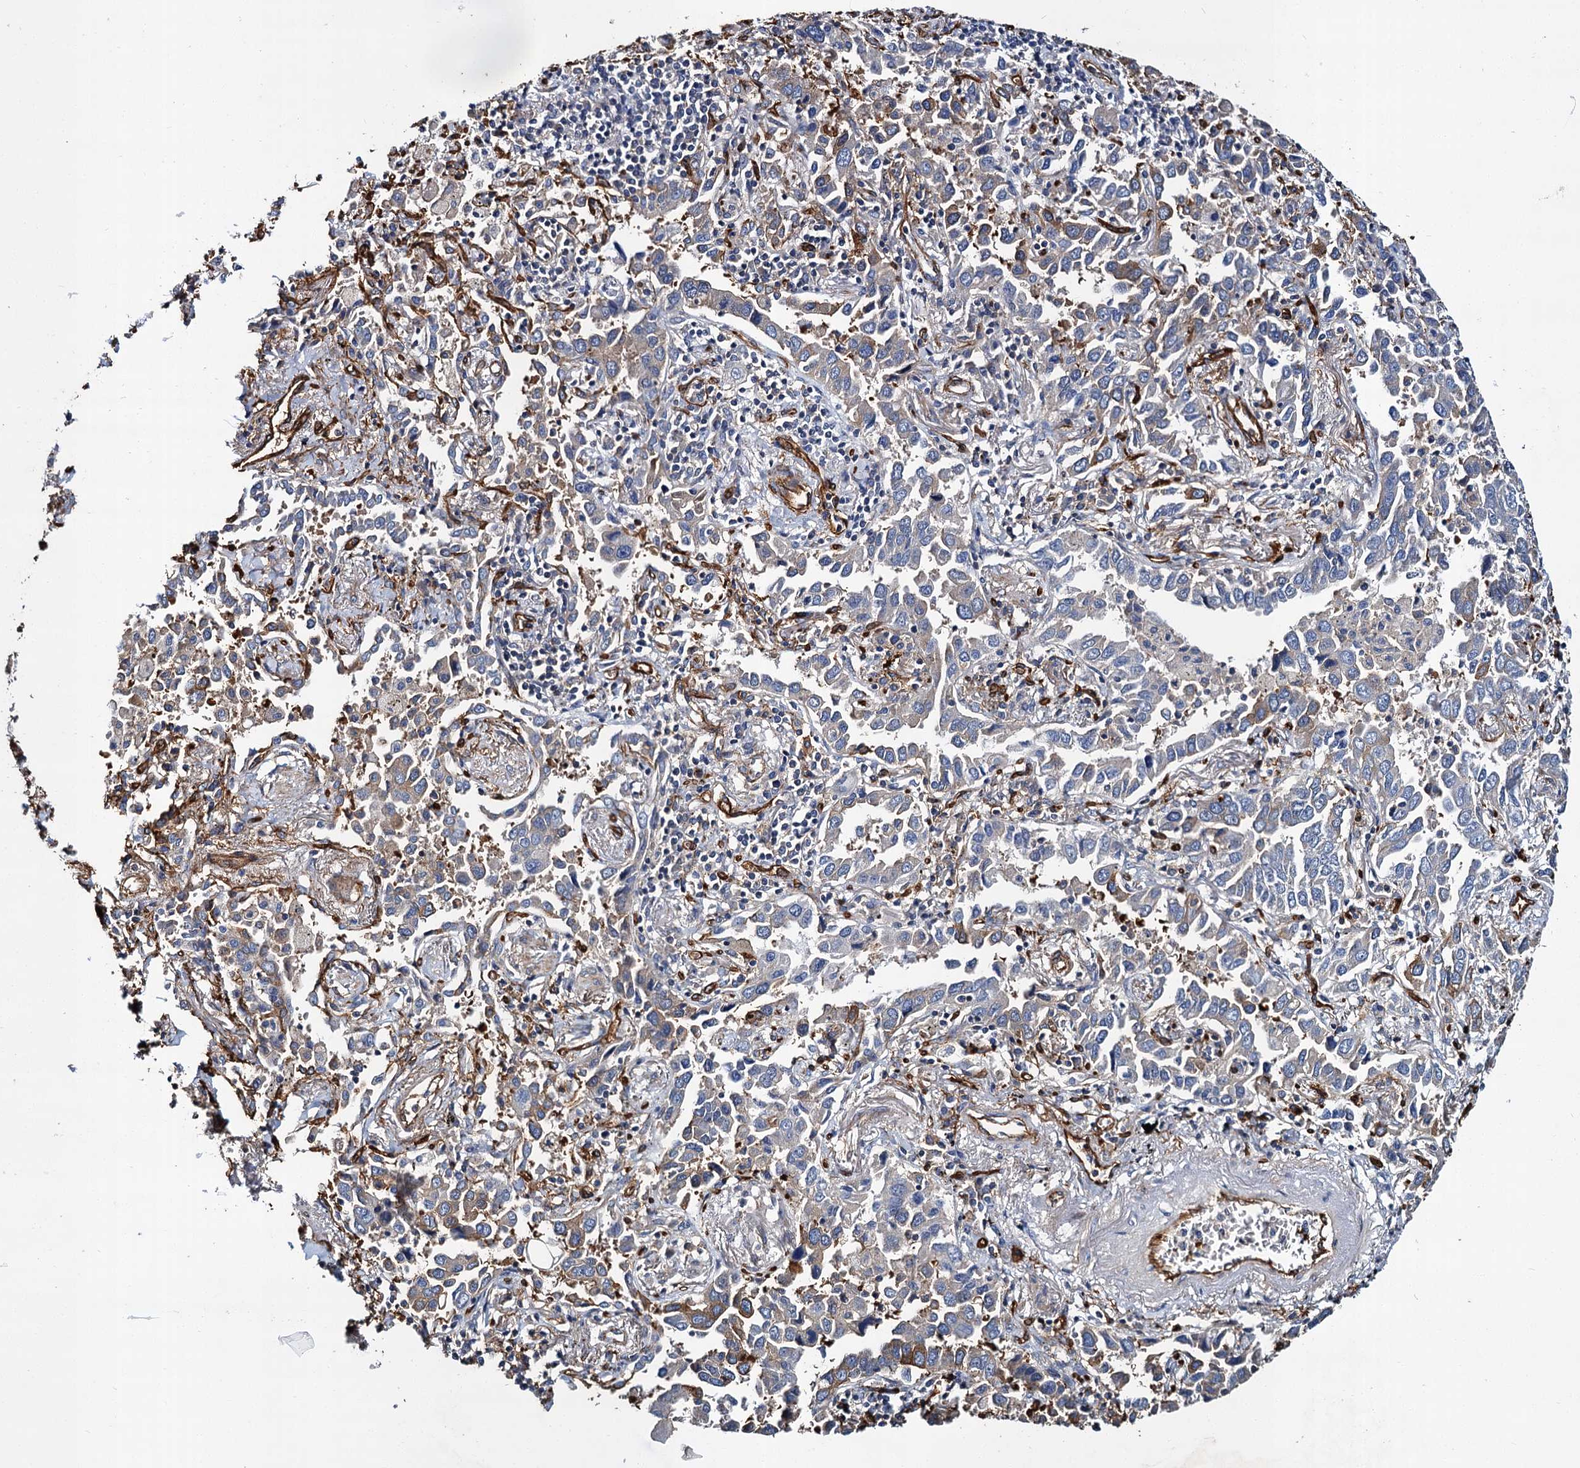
{"staining": {"intensity": "weak", "quantity": "25%-75%", "location": "cytoplasmic/membranous"}, "tissue": "lung cancer", "cell_type": "Tumor cells", "image_type": "cancer", "snomed": [{"axis": "morphology", "description": "Adenocarcinoma, NOS"}, {"axis": "topography", "description": "Lung"}], "caption": "Immunohistochemical staining of lung cancer displays weak cytoplasmic/membranous protein staining in approximately 25%-75% of tumor cells.", "gene": "CACNA1C", "patient": {"sex": "male", "age": 67}}